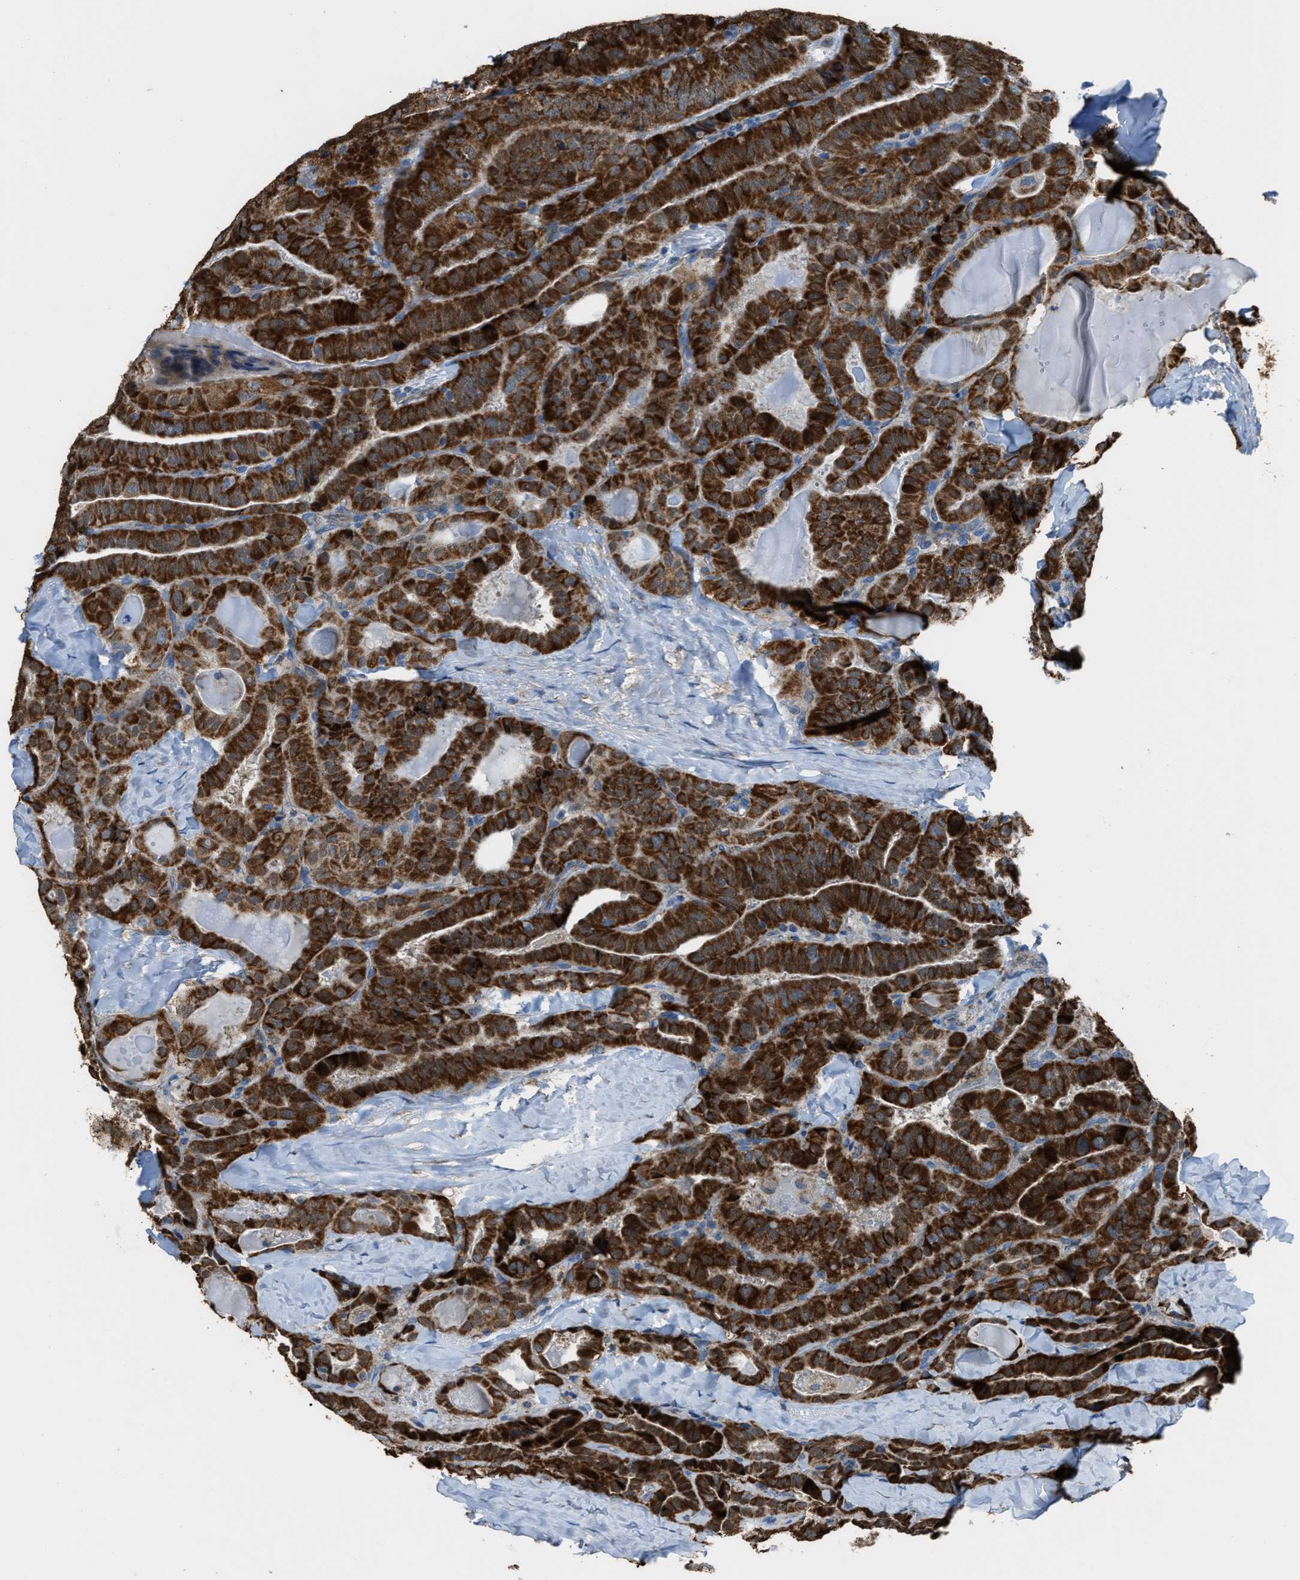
{"staining": {"intensity": "strong", "quantity": ">75%", "location": "cytoplasmic/membranous"}, "tissue": "thyroid cancer", "cell_type": "Tumor cells", "image_type": "cancer", "snomed": [{"axis": "morphology", "description": "Papillary adenocarcinoma, NOS"}, {"axis": "topography", "description": "Thyroid gland"}], "caption": "Protein staining of thyroid papillary adenocarcinoma tissue displays strong cytoplasmic/membranous positivity in approximately >75% of tumor cells.", "gene": "SLC25A11", "patient": {"sex": "male", "age": 77}}